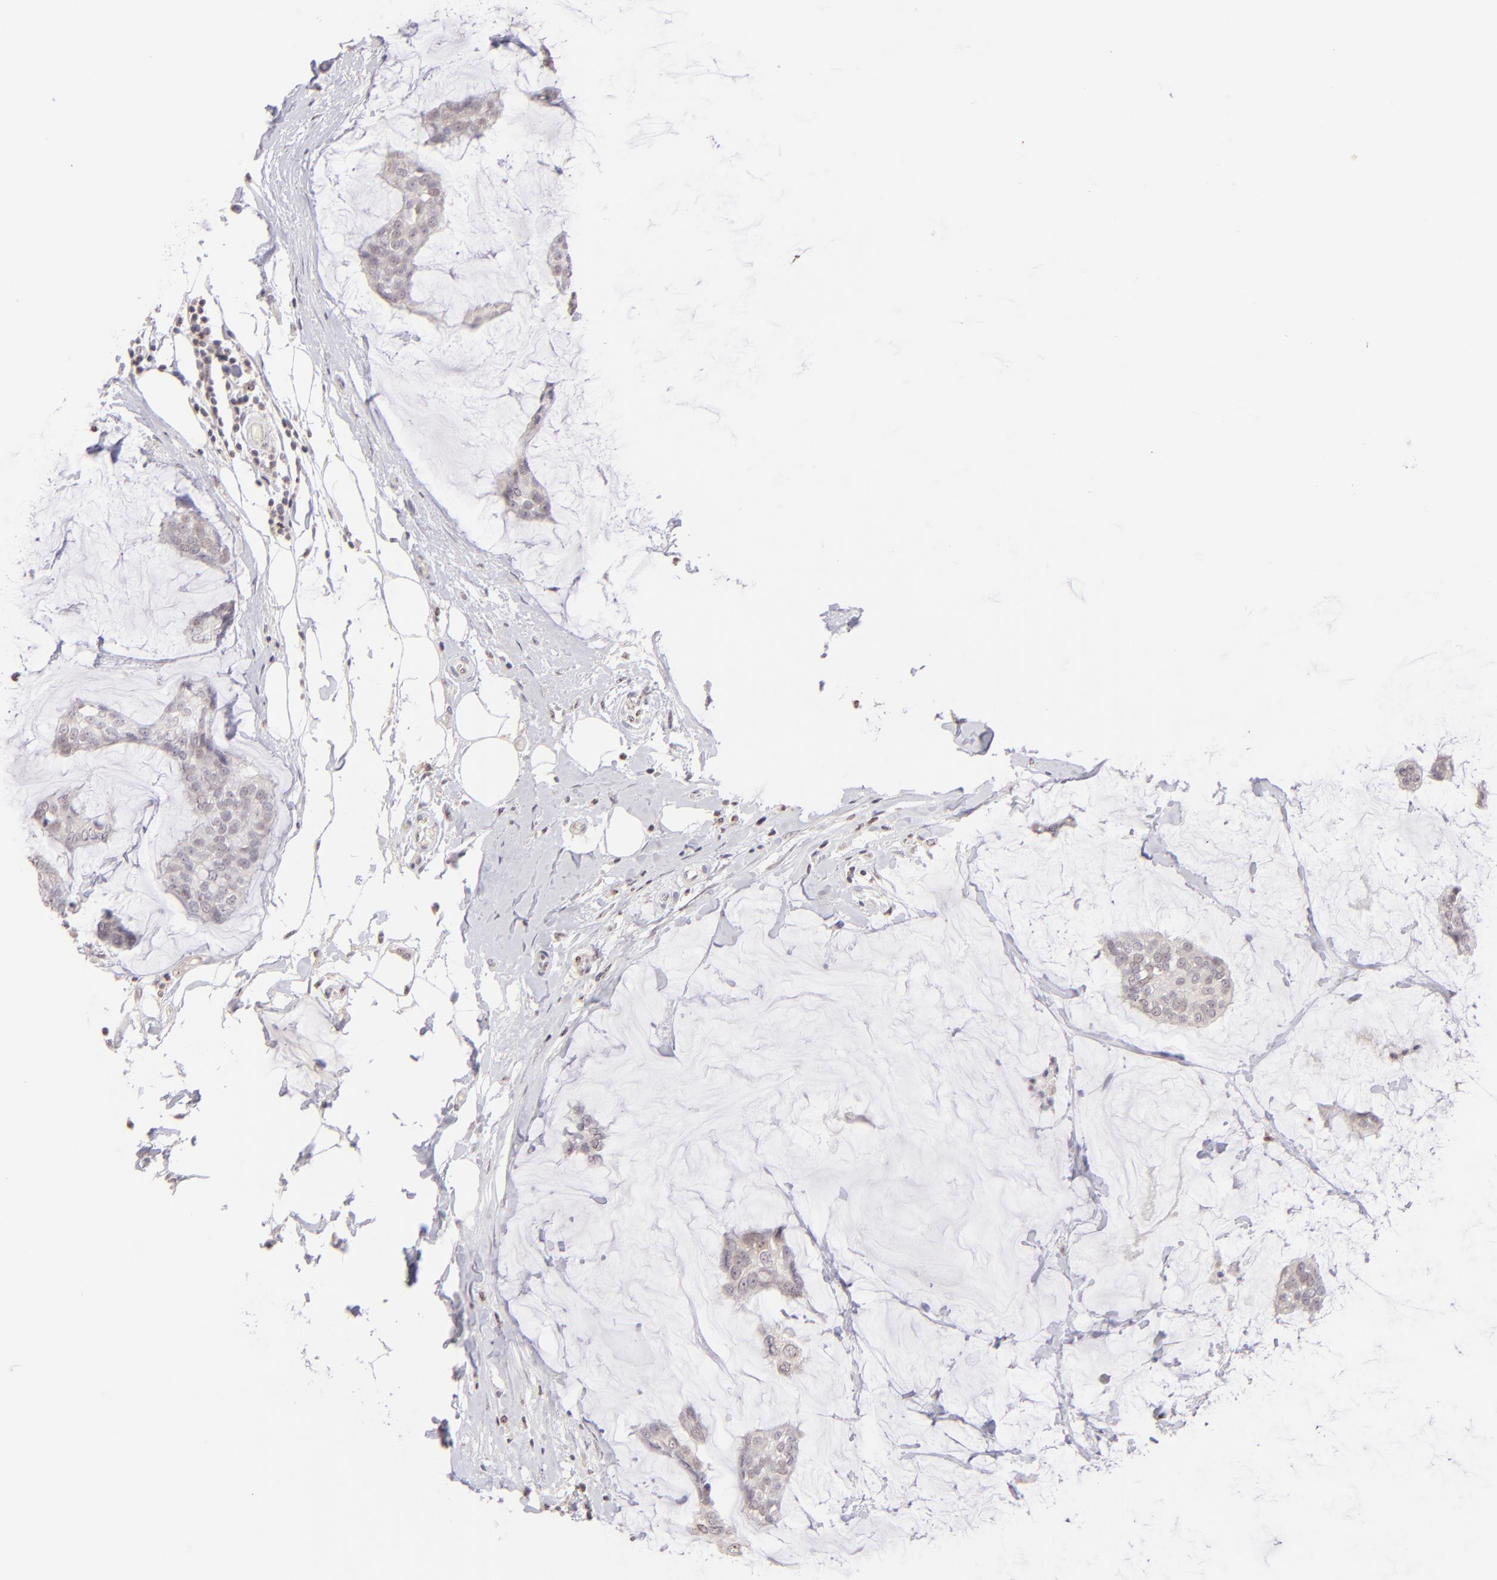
{"staining": {"intensity": "weak", "quantity": "25%-75%", "location": "cytoplasmic/membranous"}, "tissue": "breast cancer", "cell_type": "Tumor cells", "image_type": "cancer", "snomed": [{"axis": "morphology", "description": "Duct carcinoma"}, {"axis": "topography", "description": "Breast"}], "caption": "DAB immunohistochemical staining of human infiltrating ductal carcinoma (breast) displays weak cytoplasmic/membranous protein expression in approximately 25%-75% of tumor cells. (DAB (3,3'-diaminobenzidine) = brown stain, brightfield microscopy at high magnification).", "gene": "MAGEA1", "patient": {"sex": "female", "age": 93}}